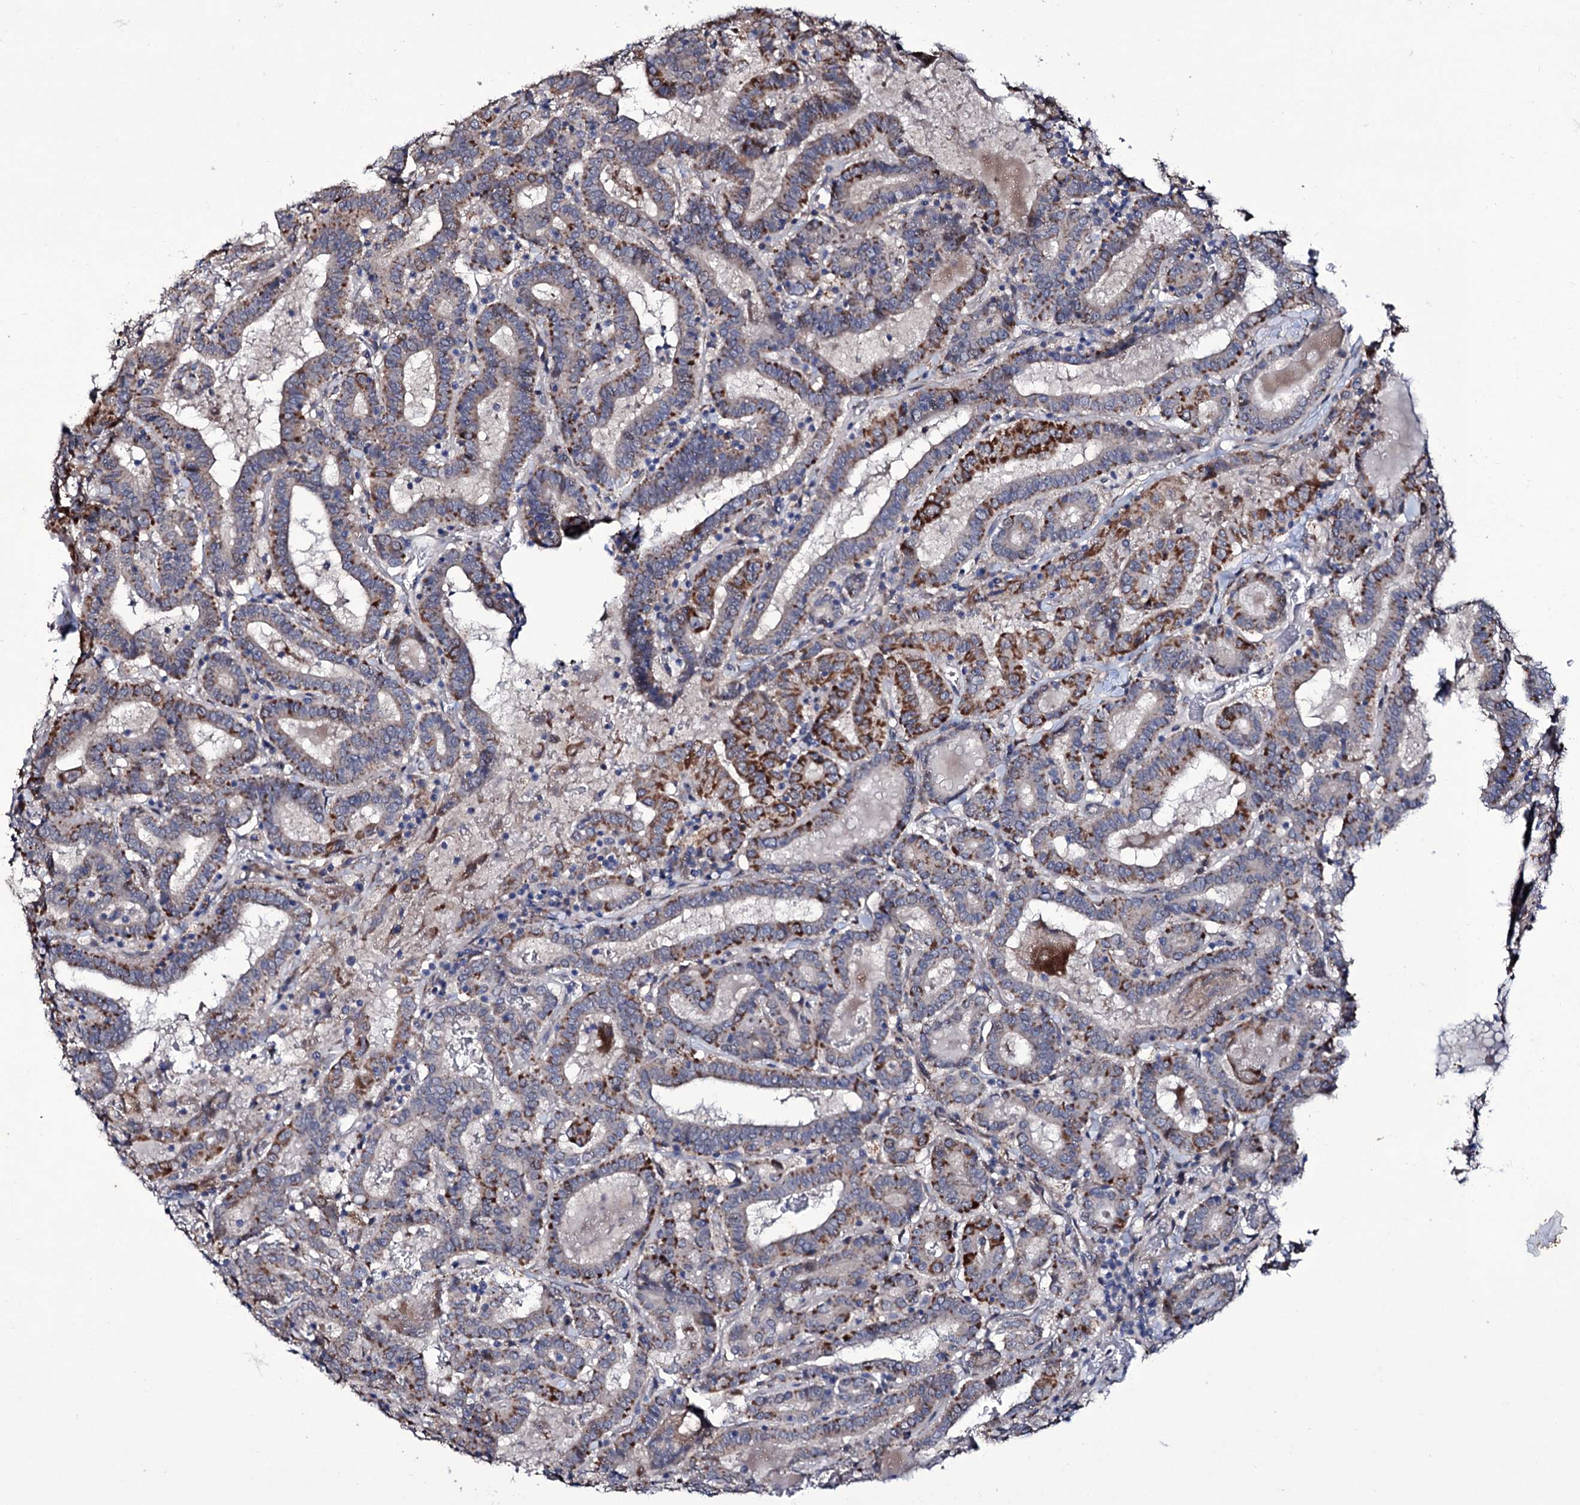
{"staining": {"intensity": "strong", "quantity": "25%-75%", "location": "cytoplasmic/membranous"}, "tissue": "thyroid cancer", "cell_type": "Tumor cells", "image_type": "cancer", "snomed": [{"axis": "morphology", "description": "Papillary adenocarcinoma, NOS"}, {"axis": "topography", "description": "Thyroid gland"}], "caption": "About 25%-75% of tumor cells in papillary adenocarcinoma (thyroid) demonstrate strong cytoplasmic/membranous protein expression as visualized by brown immunohistochemical staining.", "gene": "TUBGCP5", "patient": {"sex": "female", "age": 72}}